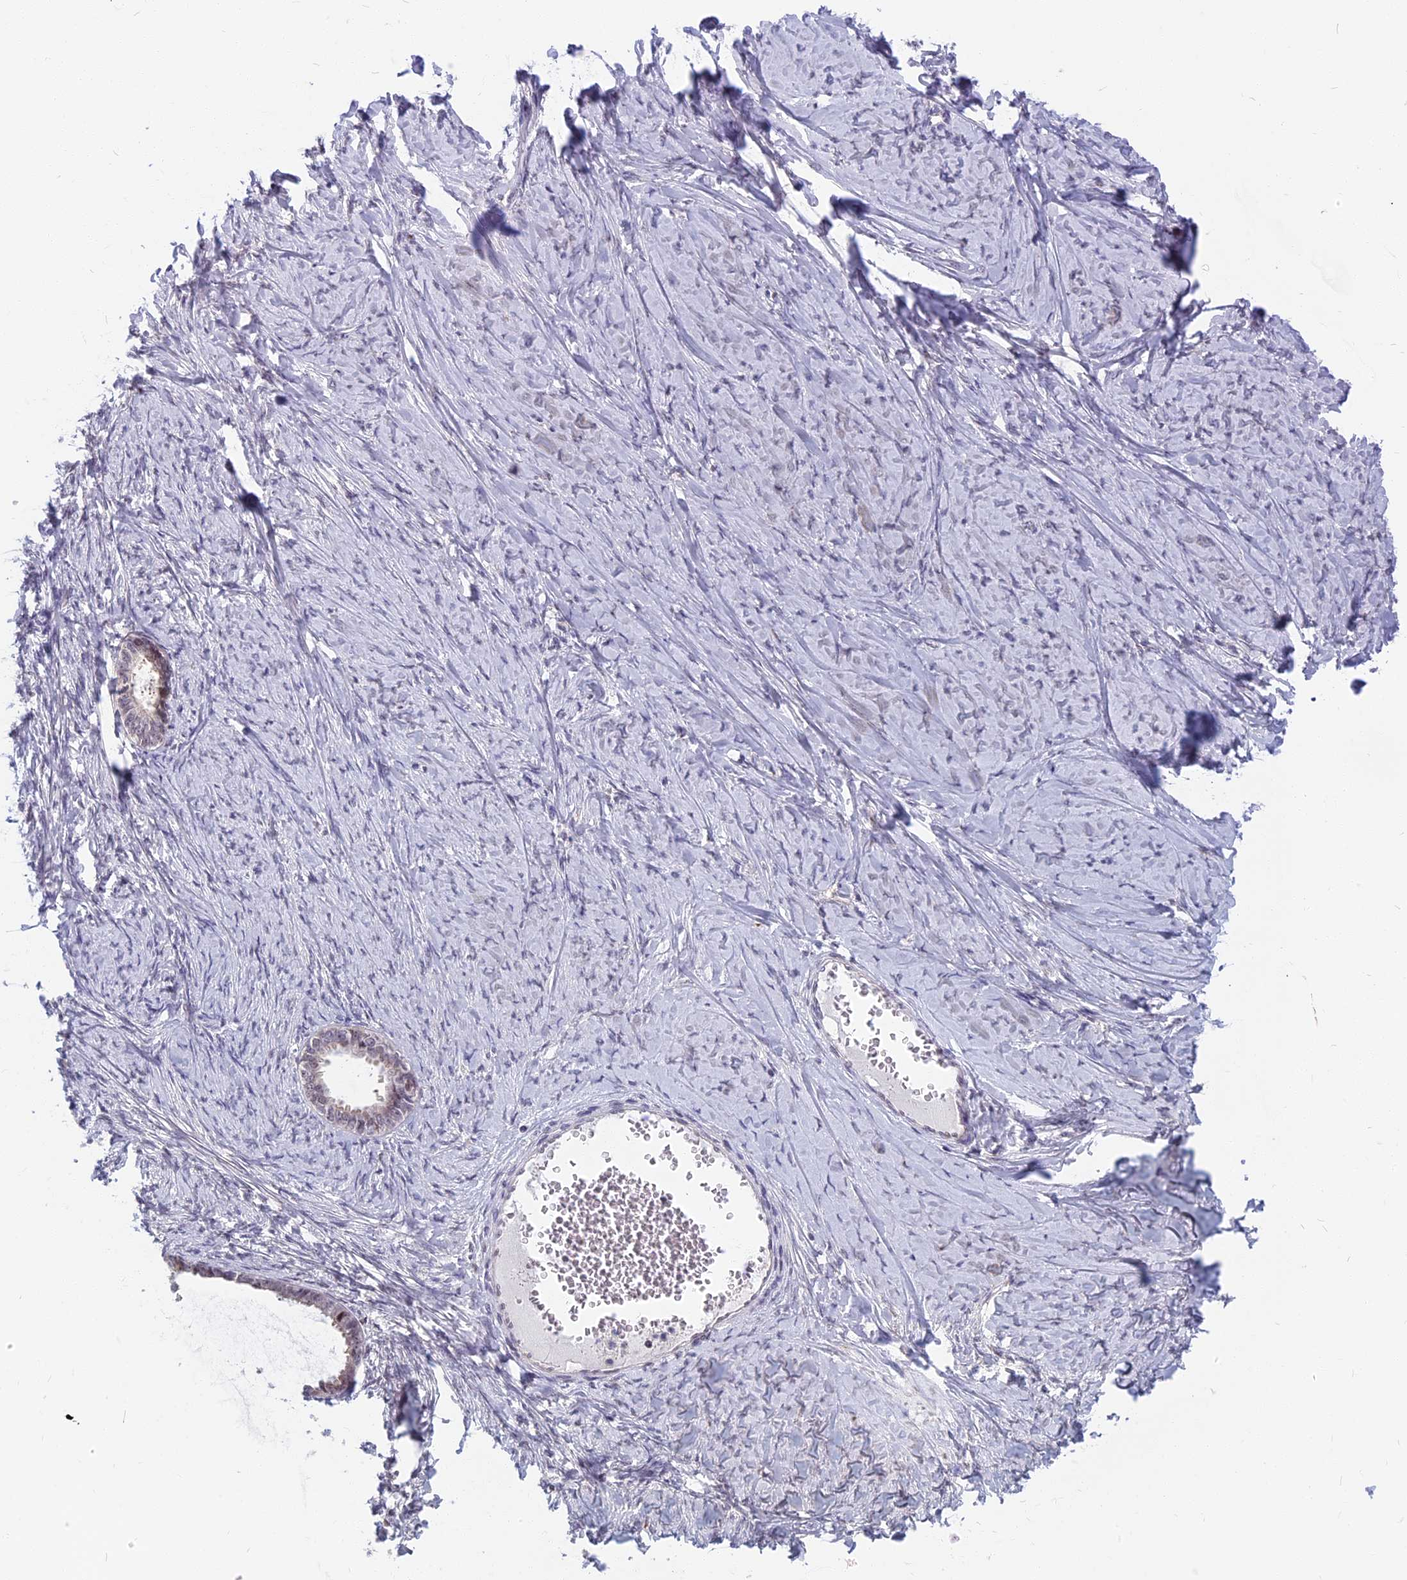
{"staining": {"intensity": "negative", "quantity": "none", "location": "none"}, "tissue": "ovarian cancer", "cell_type": "Tumor cells", "image_type": "cancer", "snomed": [{"axis": "morphology", "description": "Cystadenocarcinoma, serous, NOS"}, {"axis": "topography", "description": "Ovary"}], "caption": "High magnification brightfield microscopy of serous cystadenocarcinoma (ovarian) stained with DAB (brown) and counterstained with hematoxylin (blue): tumor cells show no significant expression. (DAB IHC with hematoxylin counter stain).", "gene": "CCDC113", "patient": {"sex": "female", "age": 79}}